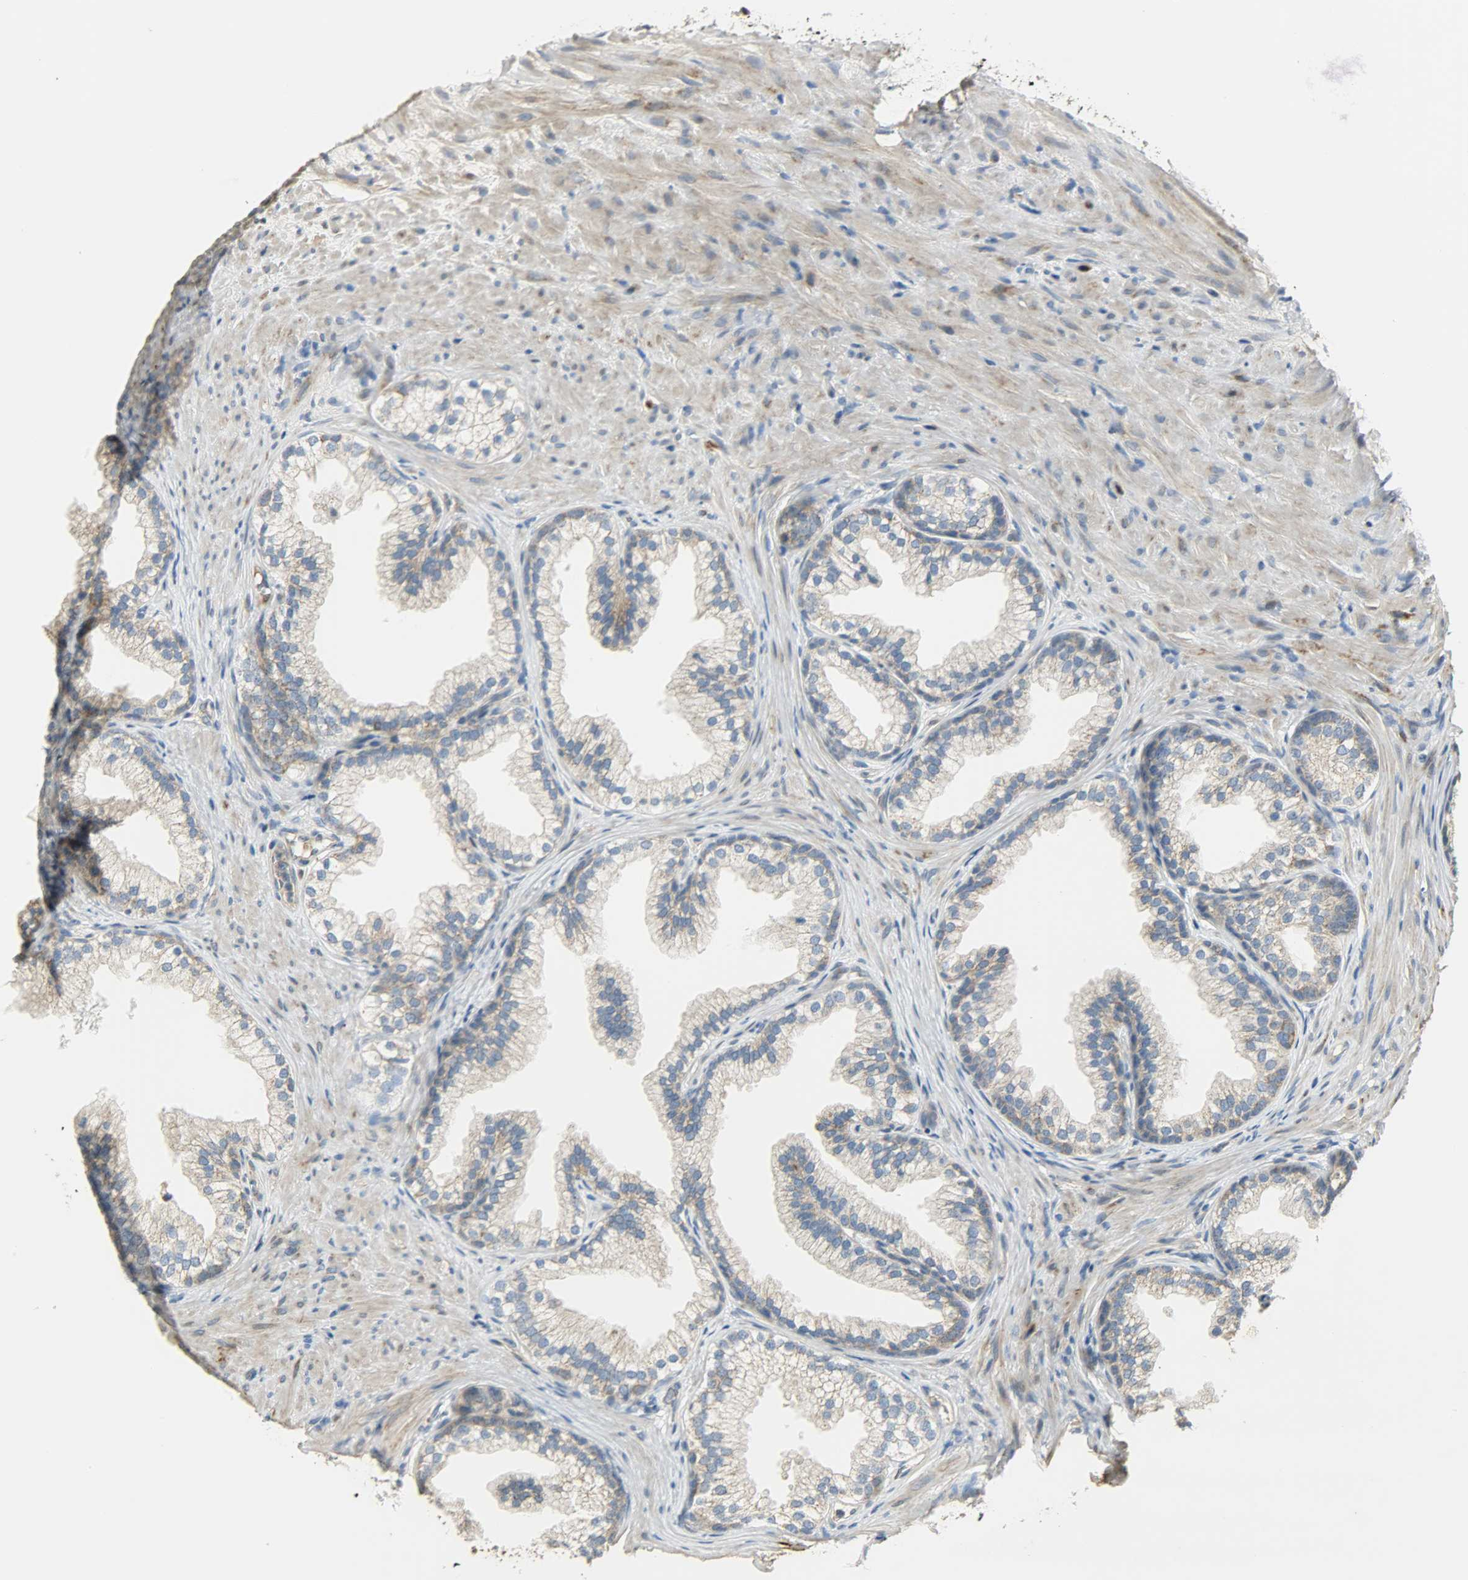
{"staining": {"intensity": "weak", "quantity": "<25%", "location": "cytoplasmic/membranous"}, "tissue": "prostate", "cell_type": "Glandular cells", "image_type": "normal", "snomed": [{"axis": "morphology", "description": "Normal tissue, NOS"}, {"axis": "topography", "description": "Prostate"}], "caption": "Immunohistochemistry (IHC) photomicrograph of unremarkable human prostate stained for a protein (brown), which shows no expression in glandular cells.", "gene": "NNT", "patient": {"sex": "male", "age": 76}}